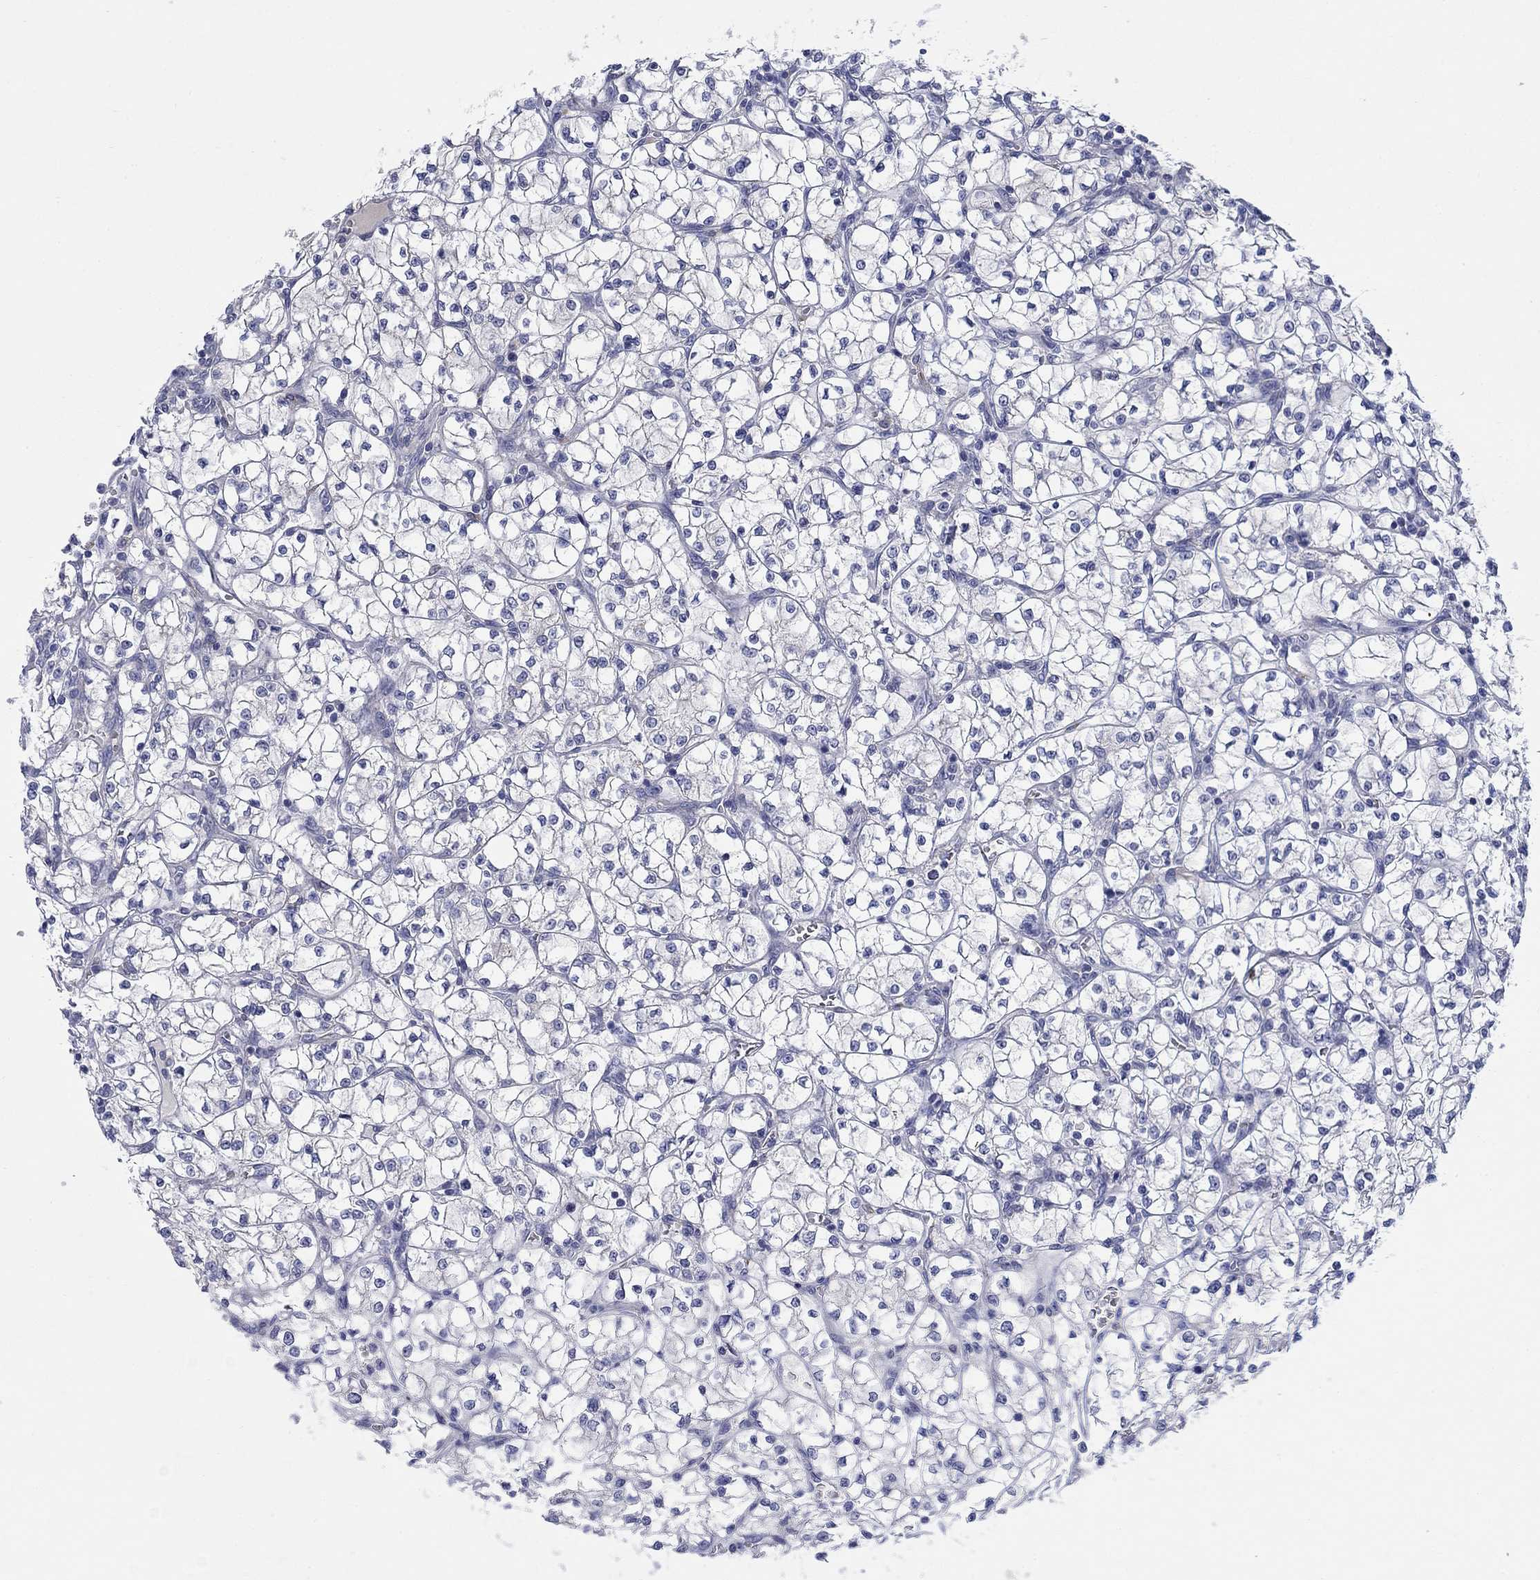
{"staining": {"intensity": "negative", "quantity": "none", "location": "none"}, "tissue": "renal cancer", "cell_type": "Tumor cells", "image_type": "cancer", "snomed": [{"axis": "morphology", "description": "Adenocarcinoma, NOS"}, {"axis": "topography", "description": "Kidney"}], "caption": "Adenocarcinoma (renal) stained for a protein using immunohistochemistry exhibits no expression tumor cells.", "gene": "PTPRZ1", "patient": {"sex": "female", "age": 64}}